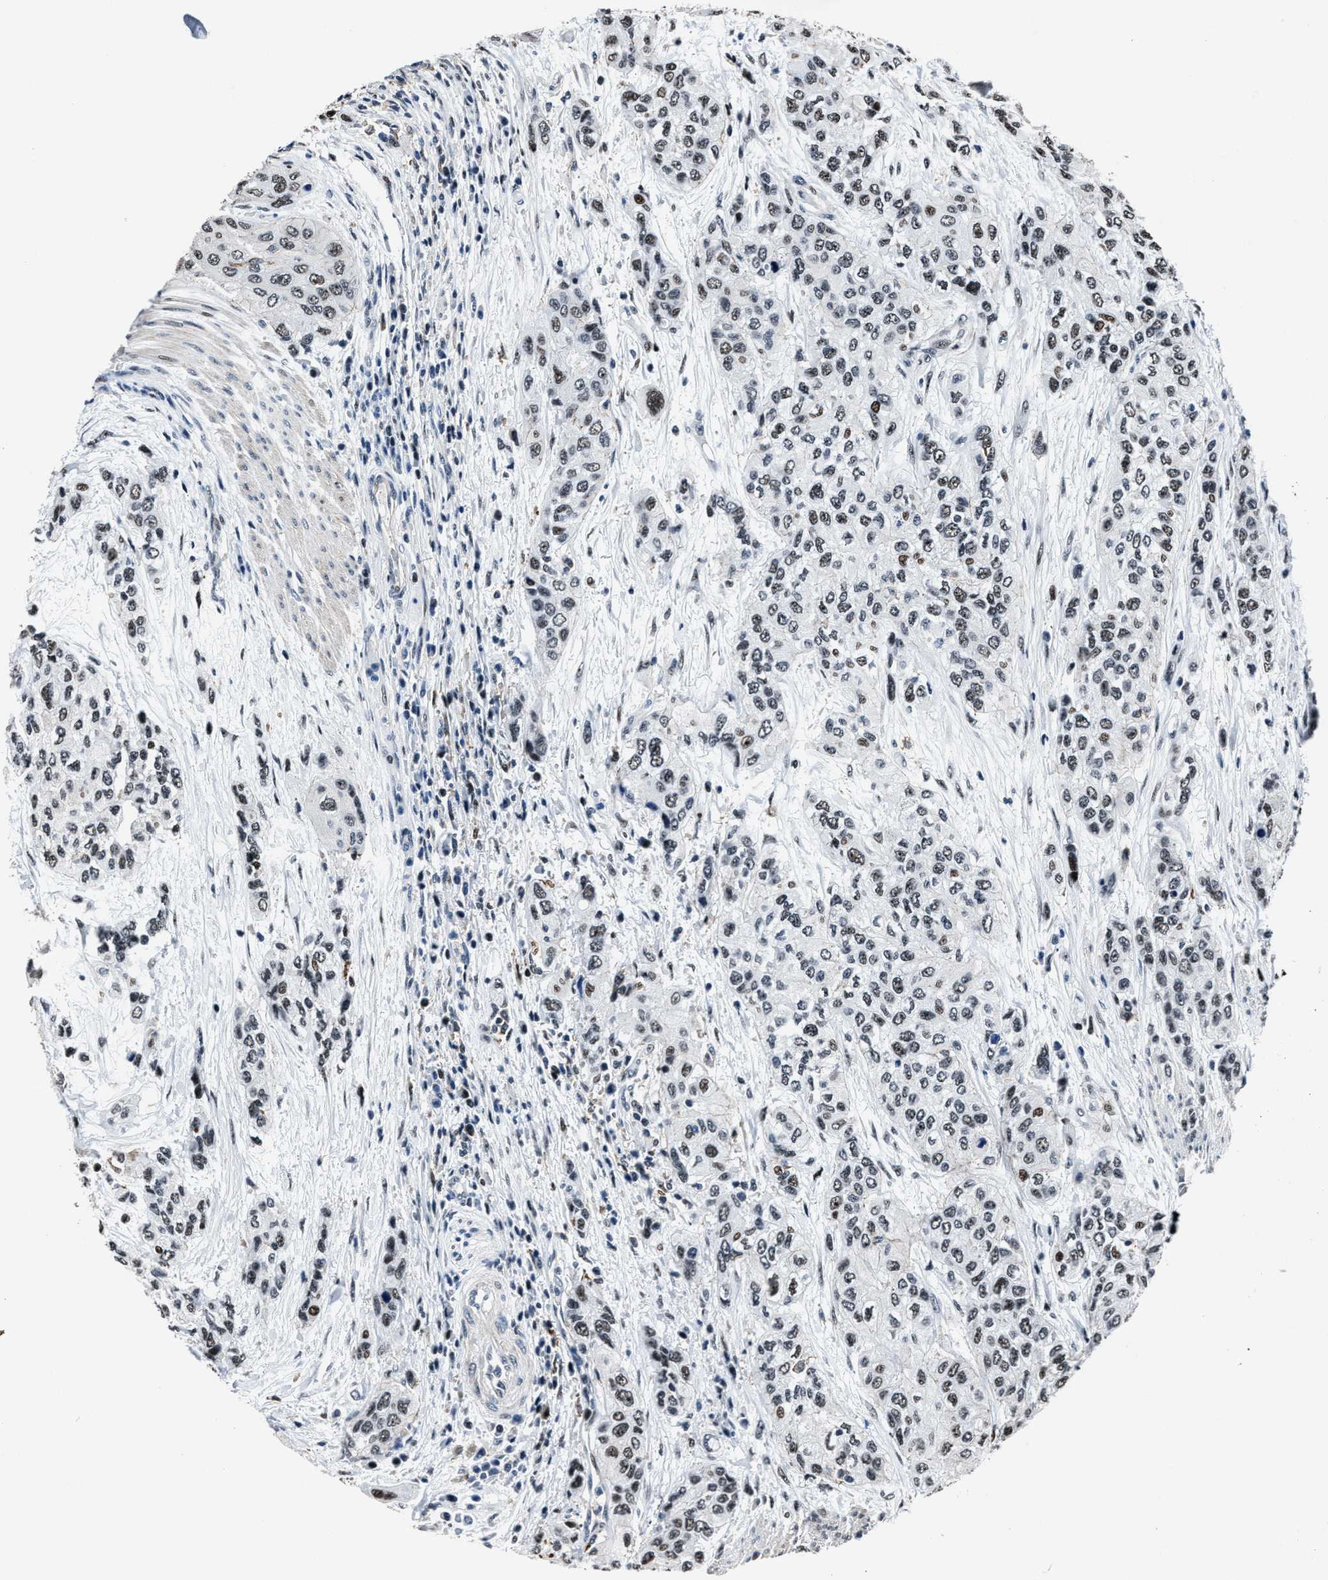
{"staining": {"intensity": "weak", "quantity": "25%-75%", "location": "nuclear"}, "tissue": "urothelial cancer", "cell_type": "Tumor cells", "image_type": "cancer", "snomed": [{"axis": "morphology", "description": "Urothelial carcinoma, High grade"}, {"axis": "topography", "description": "Urinary bladder"}], "caption": "High-grade urothelial carcinoma stained for a protein (brown) displays weak nuclear positive staining in about 25%-75% of tumor cells.", "gene": "PPIE", "patient": {"sex": "female", "age": 56}}